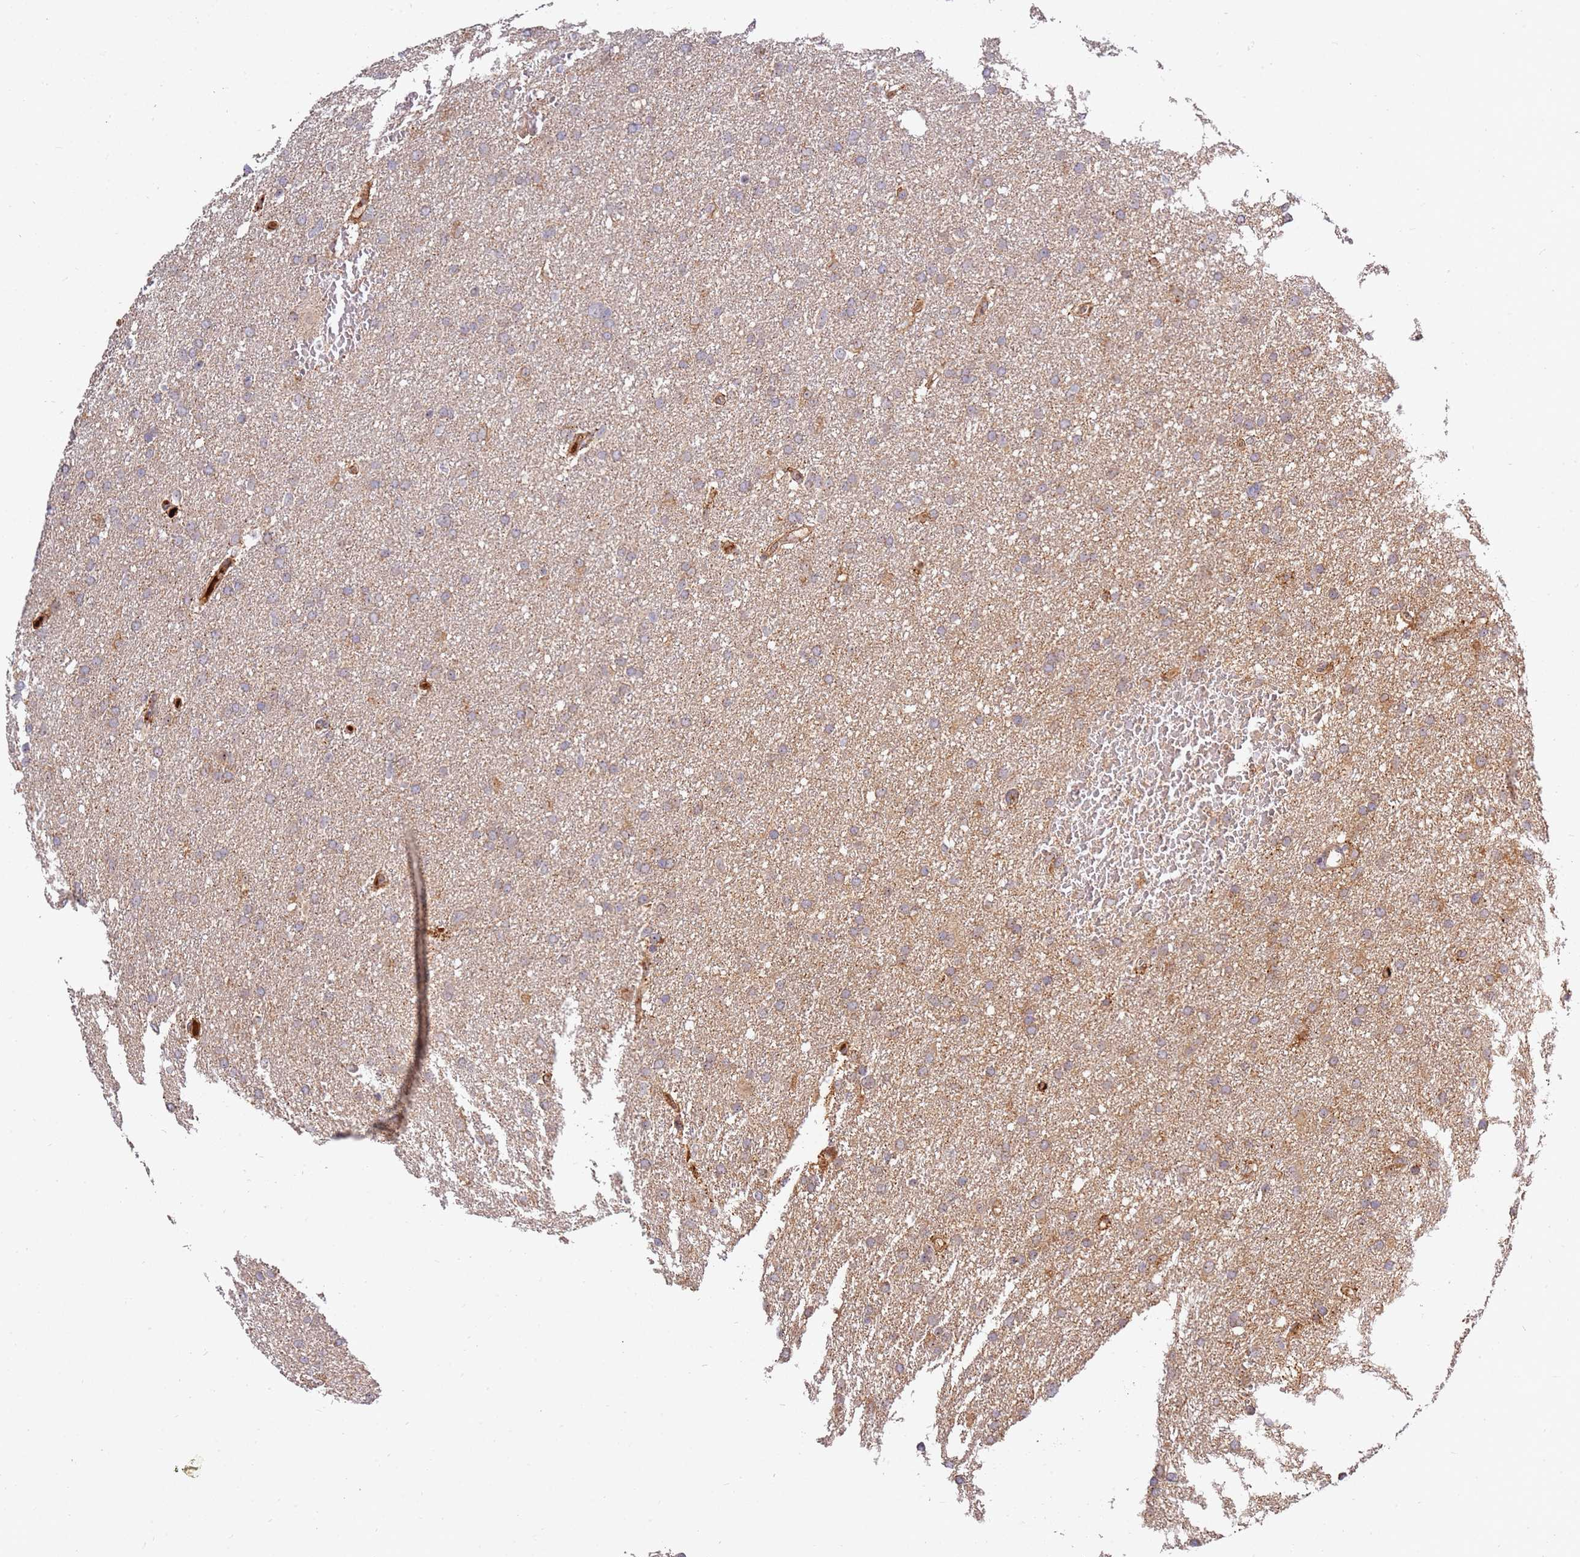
{"staining": {"intensity": "weak", "quantity": ">75%", "location": "cytoplasmic/membranous"}, "tissue": "glioma", "cell_type": "Tumor cells", "image_type": "cancer", "snomed": [{"axis": "morphology", "description": "Glioma, malignant, High grade"}, {"axis": "topography", "description": "Cerebral cortex"}], "caption": "Tumor cells display low levels of weak cytoplasmic/membranous staining in approximately >75% of cells in glioma. Immunohistochemistry stains the protein of interest in brown and the nuclei are stained blue.", "gene": "KIF25", "patient": {"sex": "female", "age": 36}}